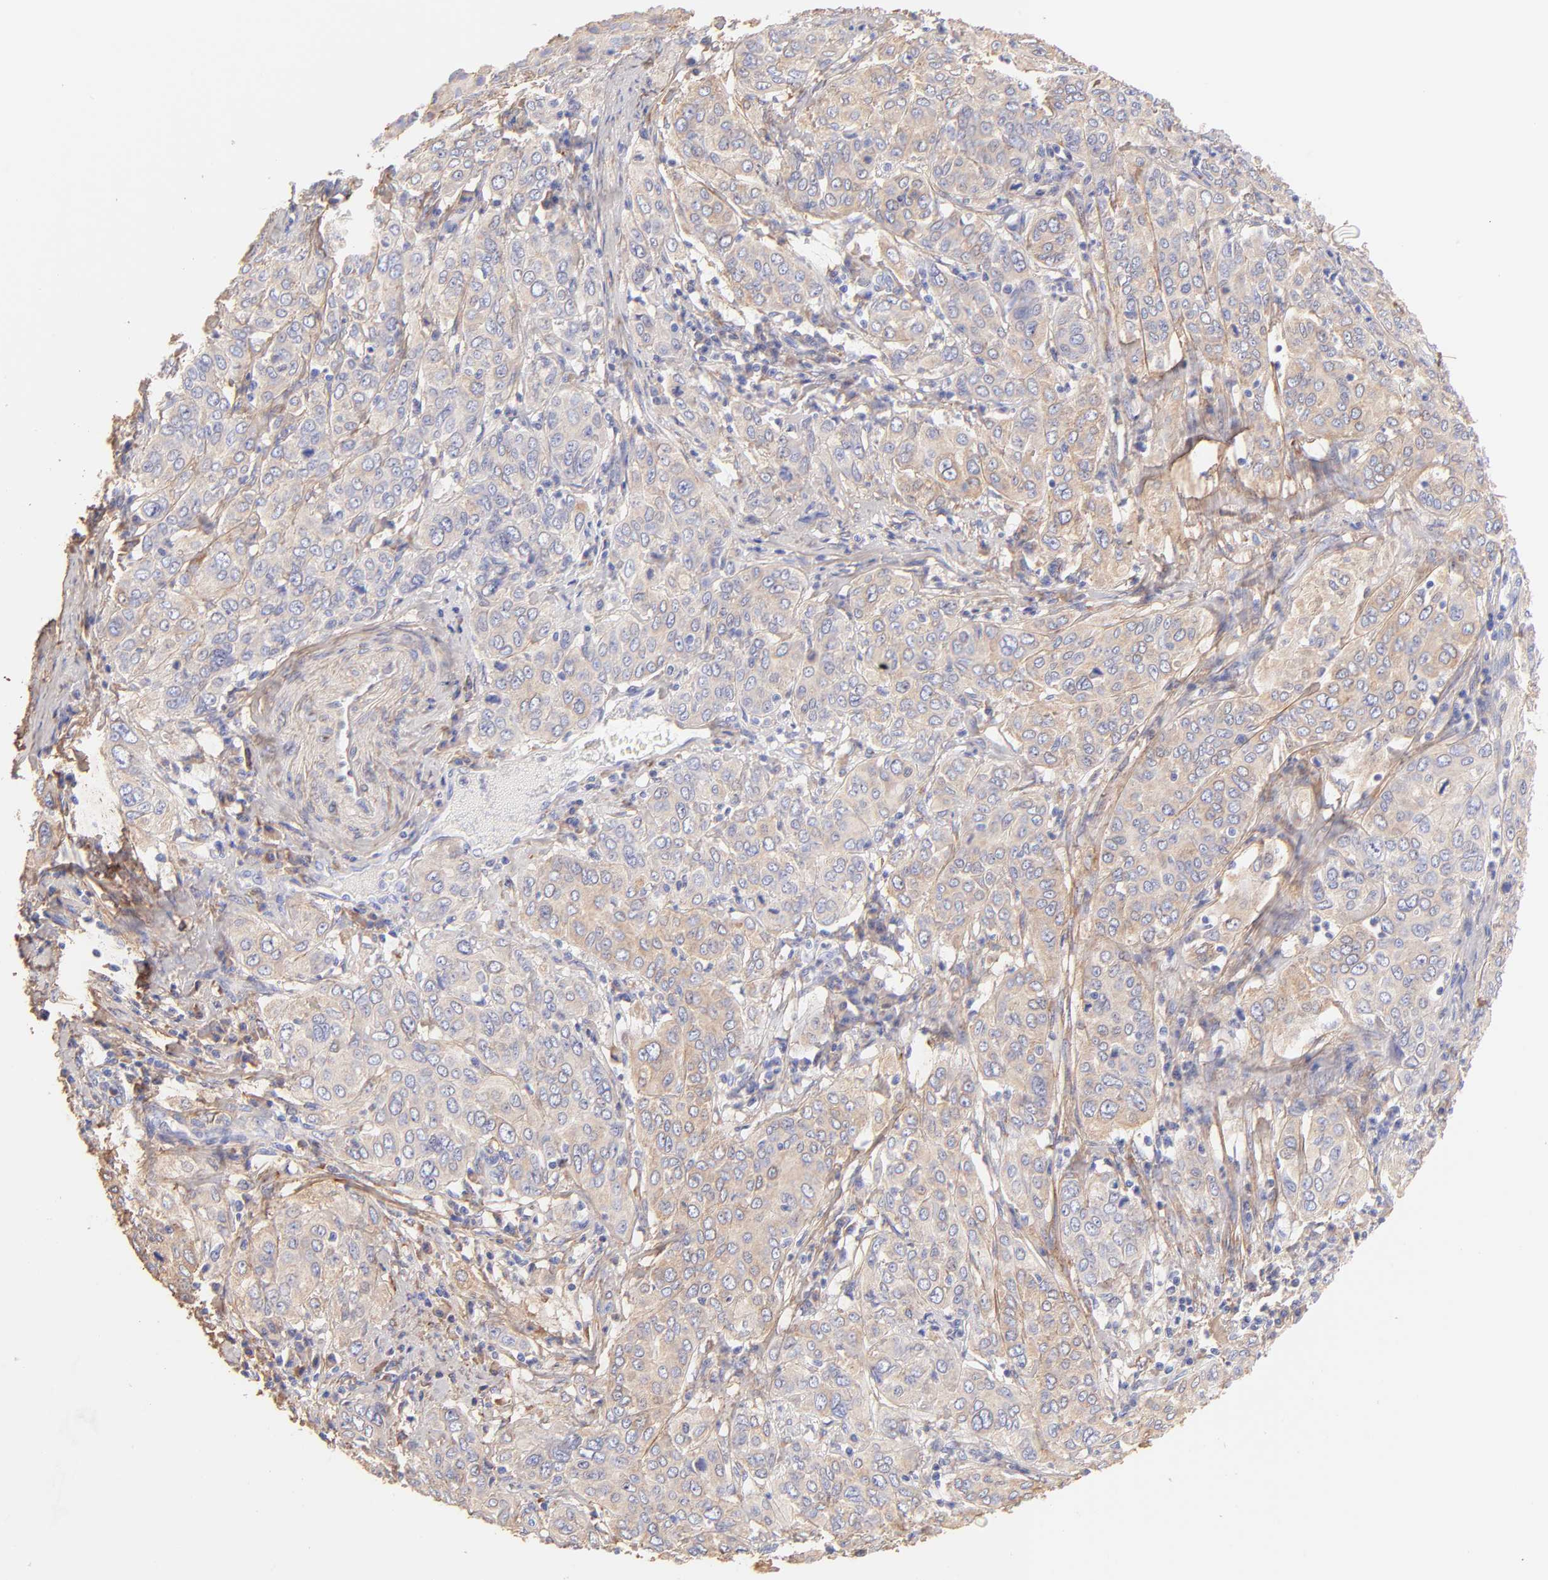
{"staining": {"intensity": "weak", "quantity": ">75%", "location": "cytoplasmic/membranous"}, "tissue": "cervical cancer", "cell_type": "Tumor cells", "image_type": "cancer", "snomed": [{"axis": "morphology", "description": "Squamous cell carcinoma, NOS"}, {"axis": "topography", "description": "Cervix"}], "caption": "Protein expression analysis of human squamous cell carcinoma (cervical) reveals weak cytoplasmic/membranous positivity in approximately >75% of tumor cells.", "gene": "BGN", "patient": {"sex": "female", "age": 38}}